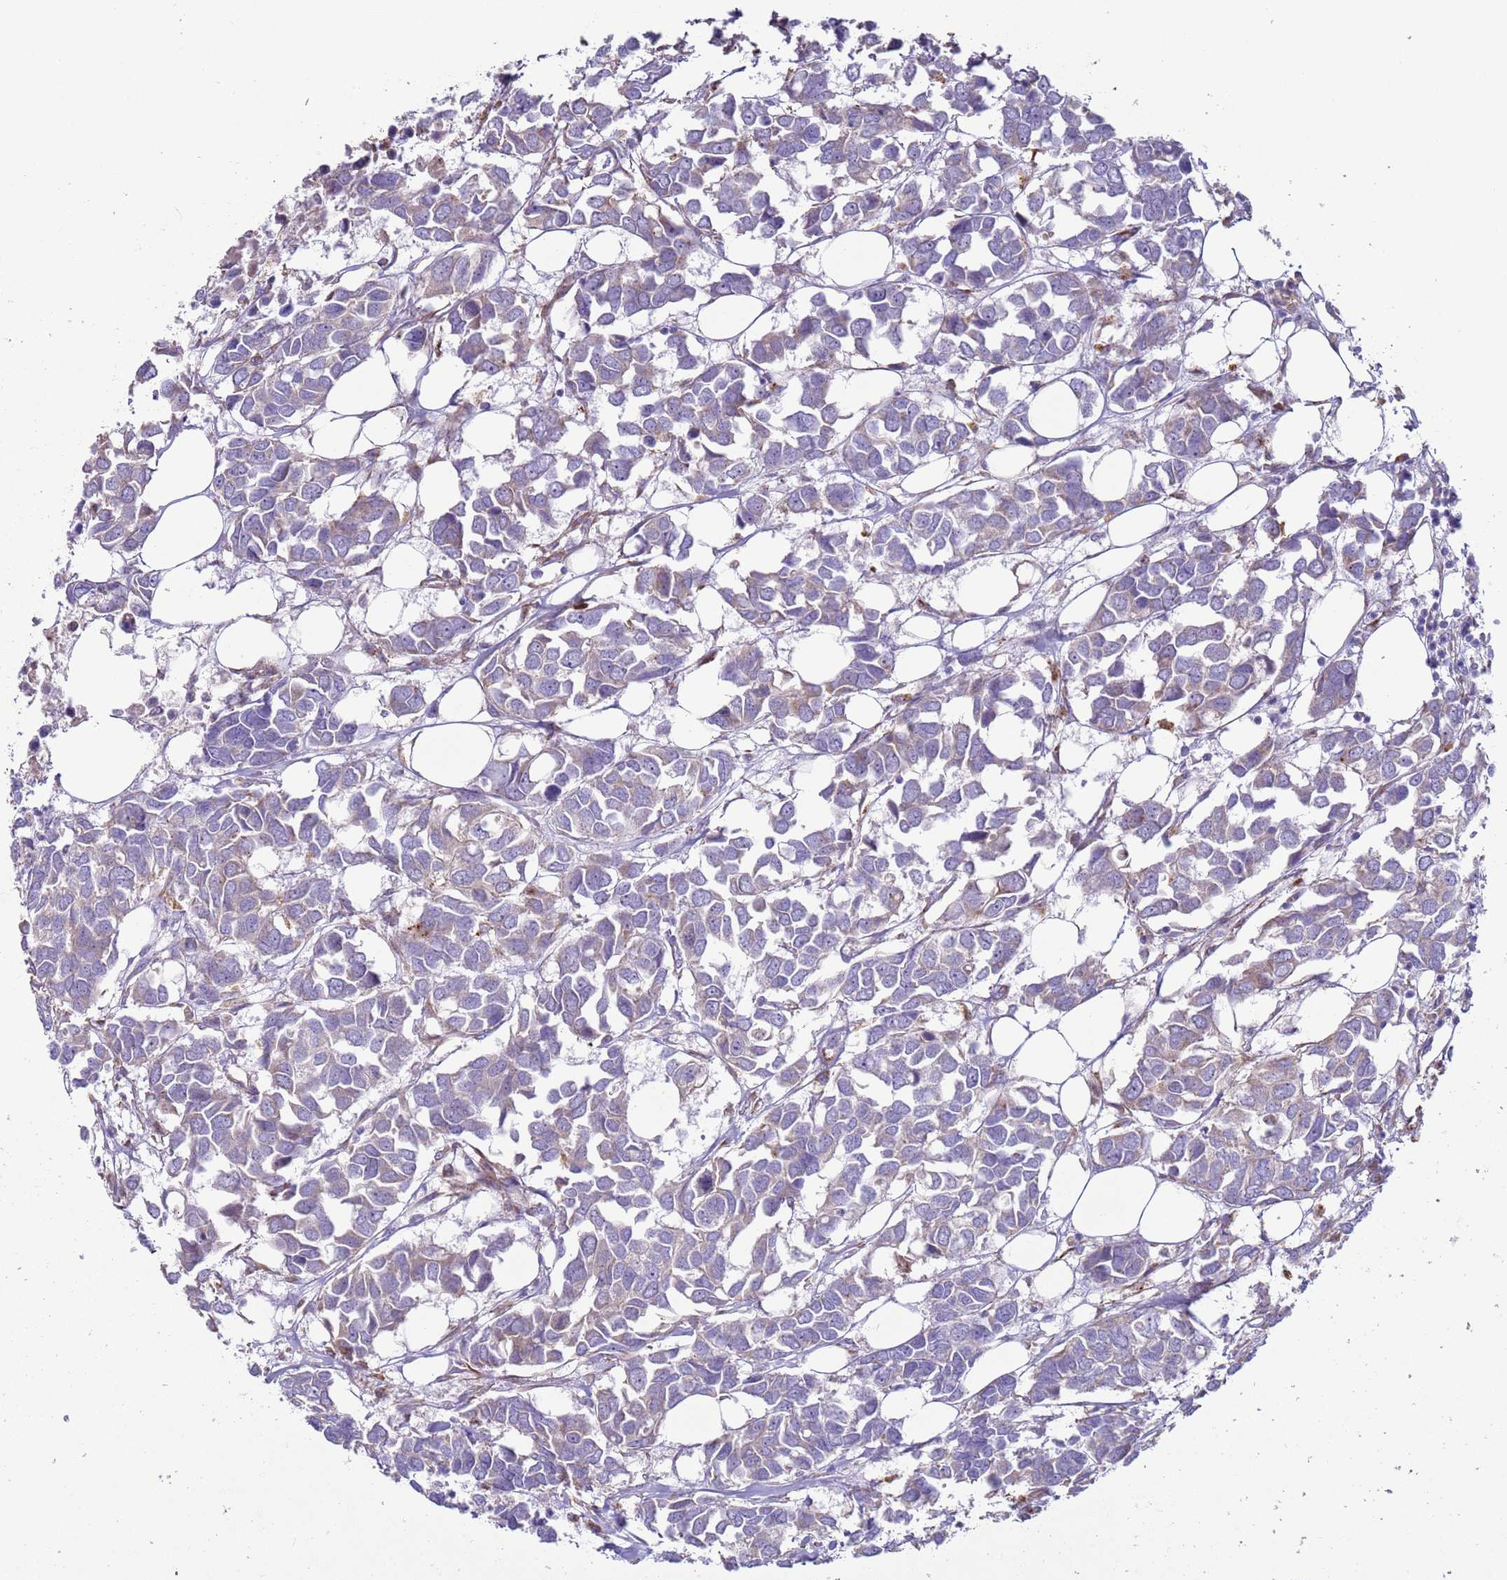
{"staining": {"intensity": "negative", "quantity": "none", "location": "none"}, "tissue": "breast cancer", "cell_type": "Tumor cells", "image_type": "cancer", "snomed": [{"axis": "morphology", "description": "Duct carcinoma"}, {"axis": "topography", "description": "Breast"}], "caption": "Protein analysis of invasive ductal carcinoma (breast) displays no significant positivity in tumor cells.", "gene": "HEATR1", "patient": {"sex": "female", "age": 83}}